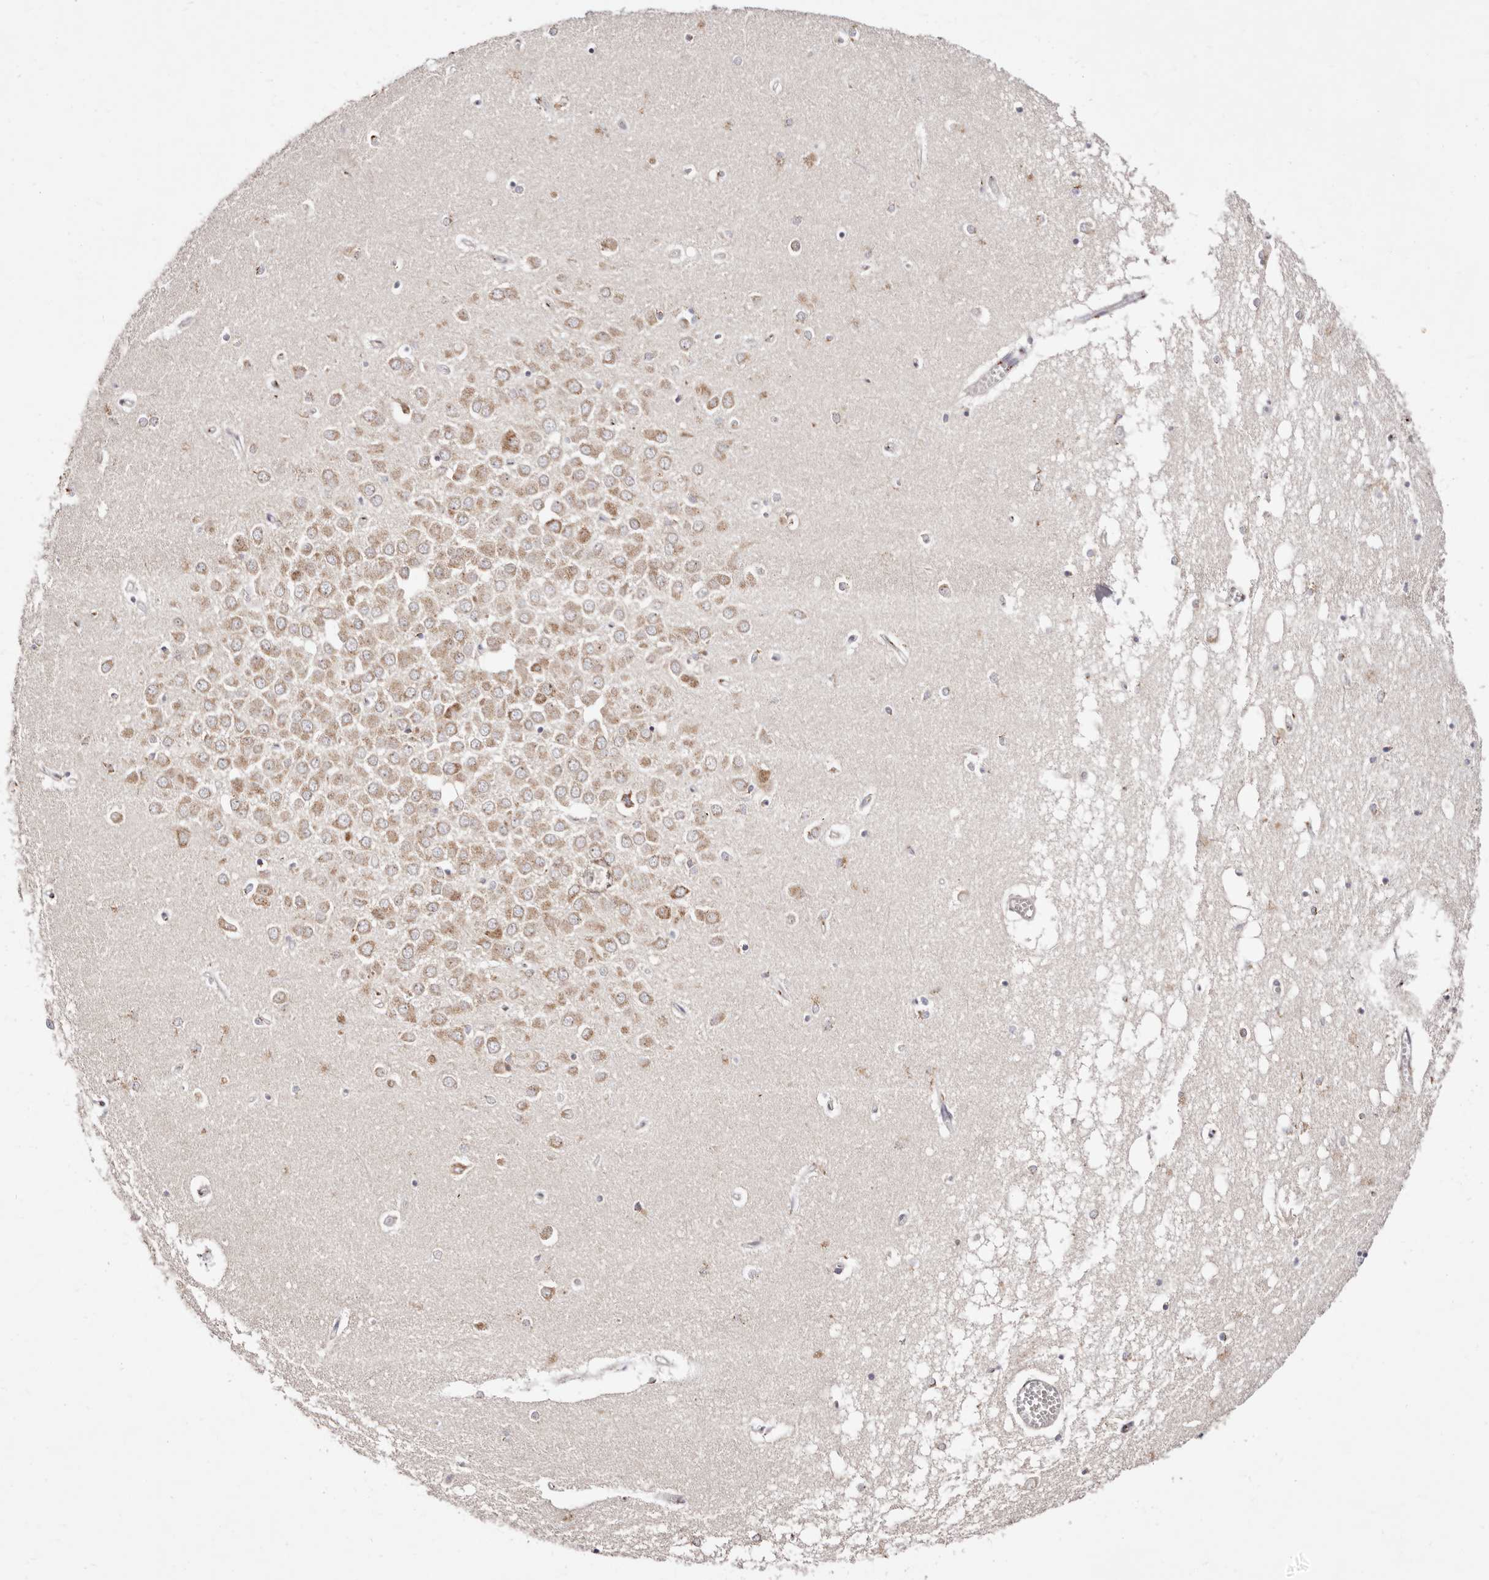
{"staining": {"intensity": "weak", "quantity": "<25%", "location": "cytoplasmic/membranous"}, "tissue": "hippocampus", "cell_type": "Glial cells", "image_type": "normal", "snomed": [{"axis": "morphology", "description": "Normal tissue, NOS"}, {"axis": "topography", "description": "Hippocampus"}], "caption": "The IHC photomicrograph has no significant expression in glial cells of hippocampus. Nuclei are stained in blue.", "gene": "MAPK6", "patient": {"sex": "male", "age": 70}}